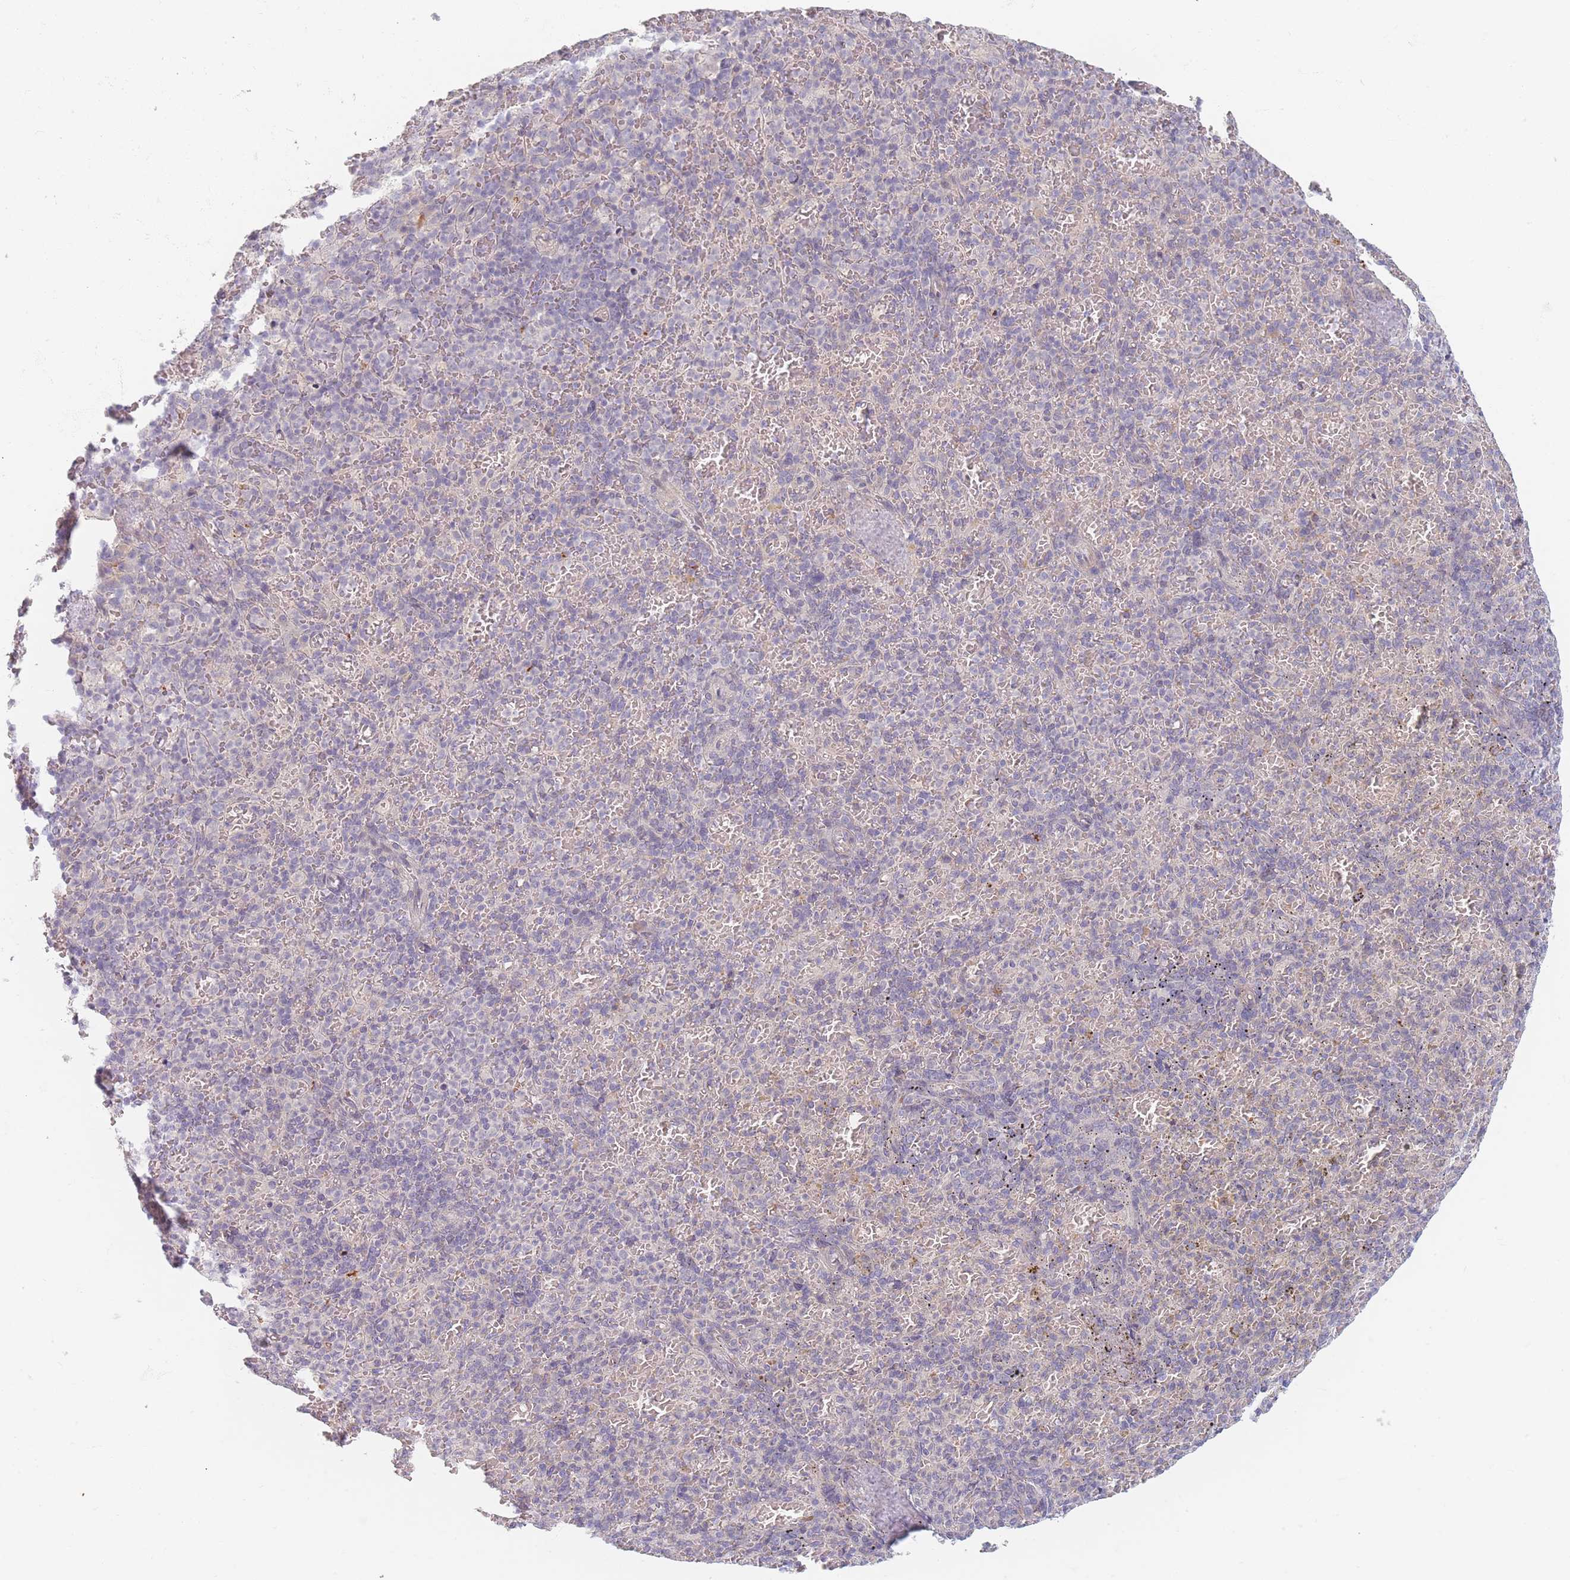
{"staining": {"intensity": "negative", "quantity": "none", "location": "none"}, "tissue": "spleen", "cell_type": "Cells in red pulp", "image_type": "normal", "snomed": [{"axis": "morphology", "description": "Normal tissue, NOS"}, {"axis": "topography", "description": "Spleen"}], "caption": "Unremarkable spleen was stained to show a protein in brown. There is no significant expression in cells in red pulp.", "gene": "TMOD1", "patient": {"sex": "female", "age": 74}}